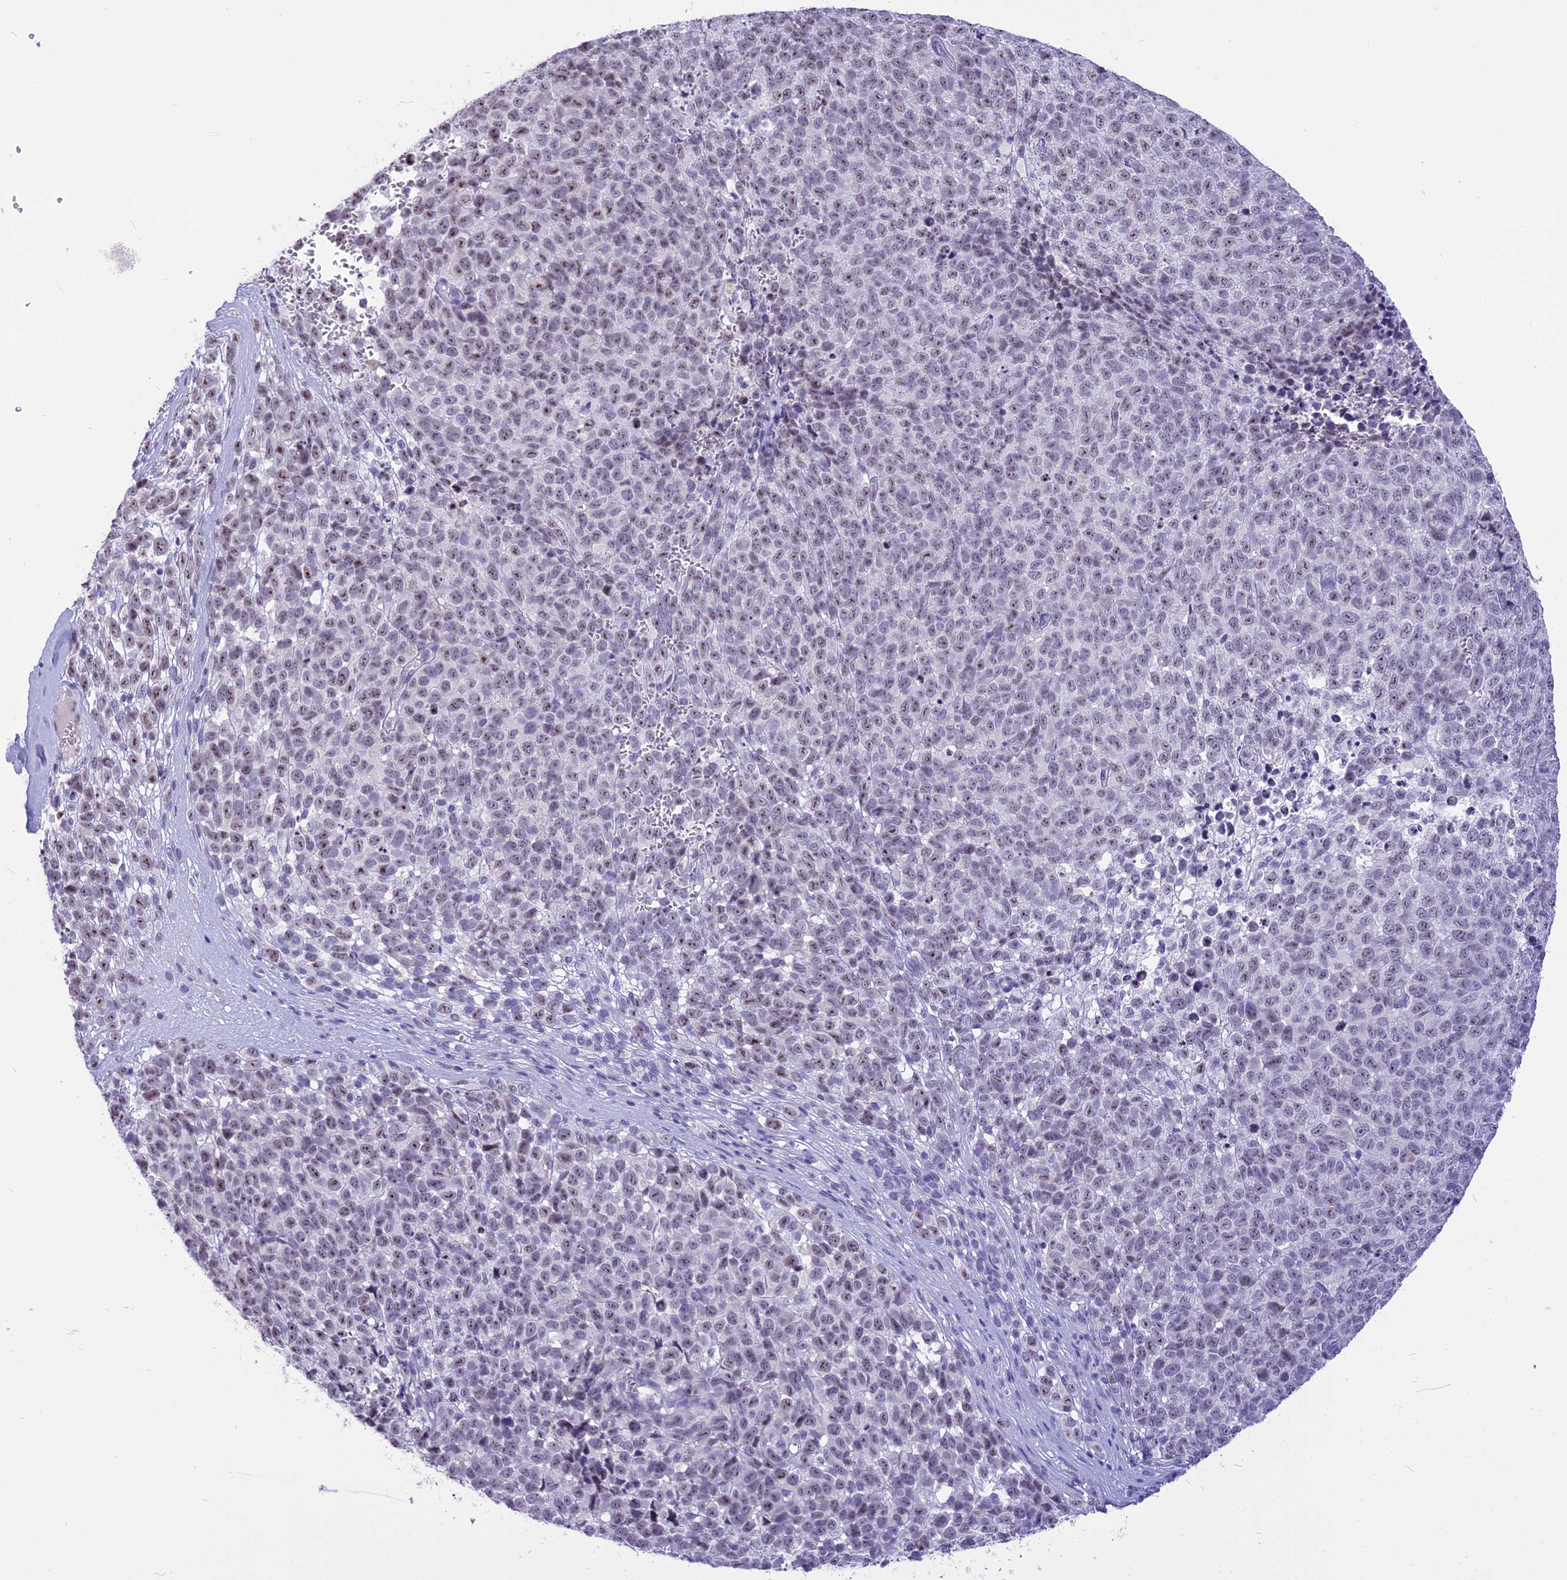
{"staining": {"intensity": "weak", "quantity": "25%-75%", "location": "nuclear"}, "tissue": "melanoma", "cell_type": "Tumor cells", "image_type": "cancer", "snomed": [{"axis": "morphology", "description": "Malignant melanoma, NOS"}, {"axis": "topography", "description": "Nose, NOS"}], "caption": "Immunohistochemistry (IHC) micrograph of neoplastic tissue: malignant melanoma stained using immunohistochemistry shows low levels of weak protein expression localized specifically in the nuclear of tumor cells, appearing as a nuclear brown color.", "gene": "CMSS1", "patient": {"sex": "female", "age": 48}}